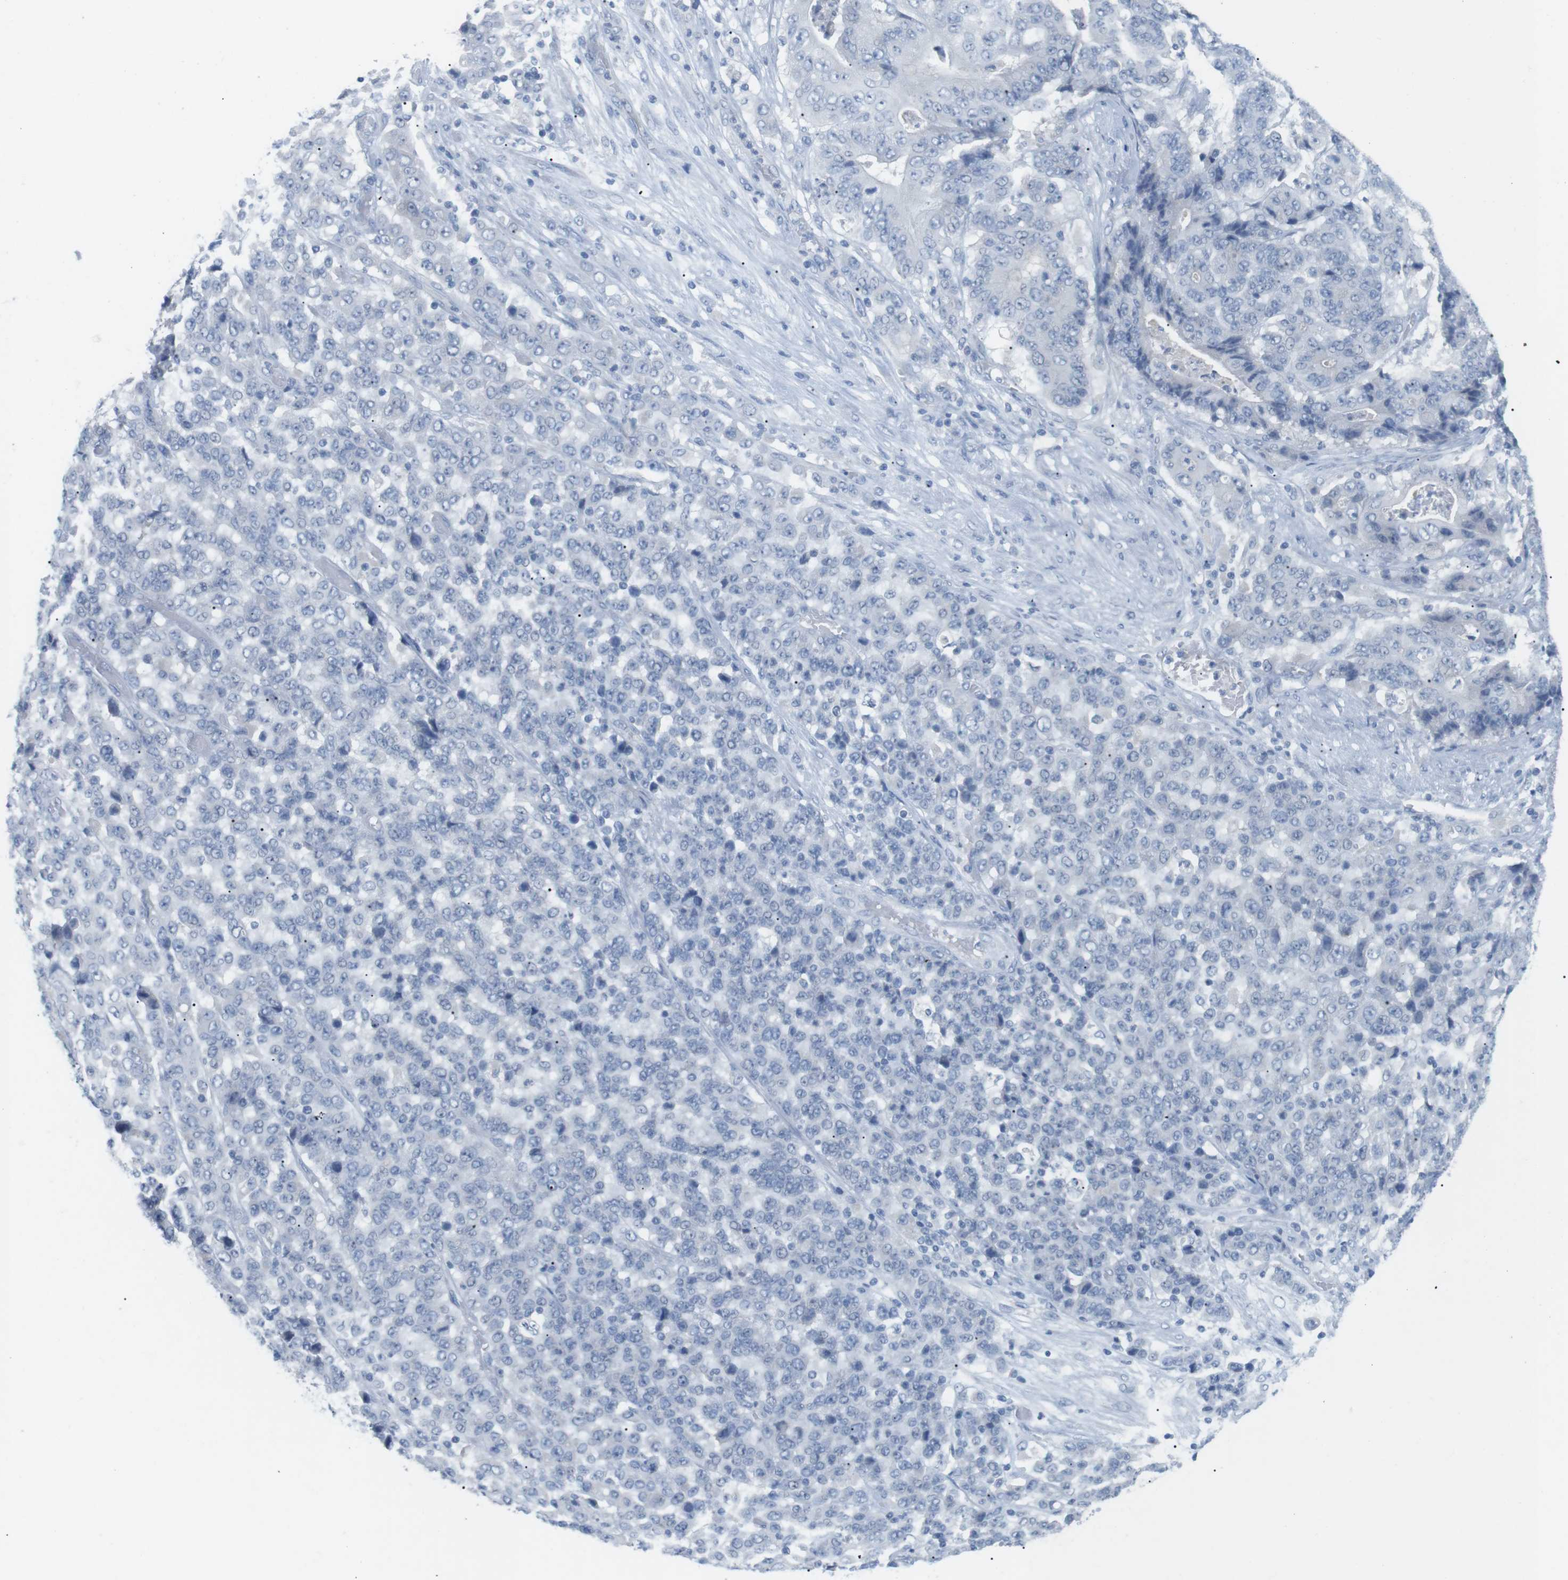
{"staining": {"intensity": "negative", "quantity": "none", "location": "none"}, "tissue": "stomach cancer", "cell_type": "Tumor cells", "image_type": "cancer", "snomed": [{"axis": "morphology", "description": "Adenocarcinoma, NOS"}, {"axis": "topography", "description": "Stomach"}], "caption": "Human stomach adenocarcinoma stained for a protein using IHC shows no staining in tumor cells.", "gene": "HBG2", "patient": {"sex": "female", "age": 73}}